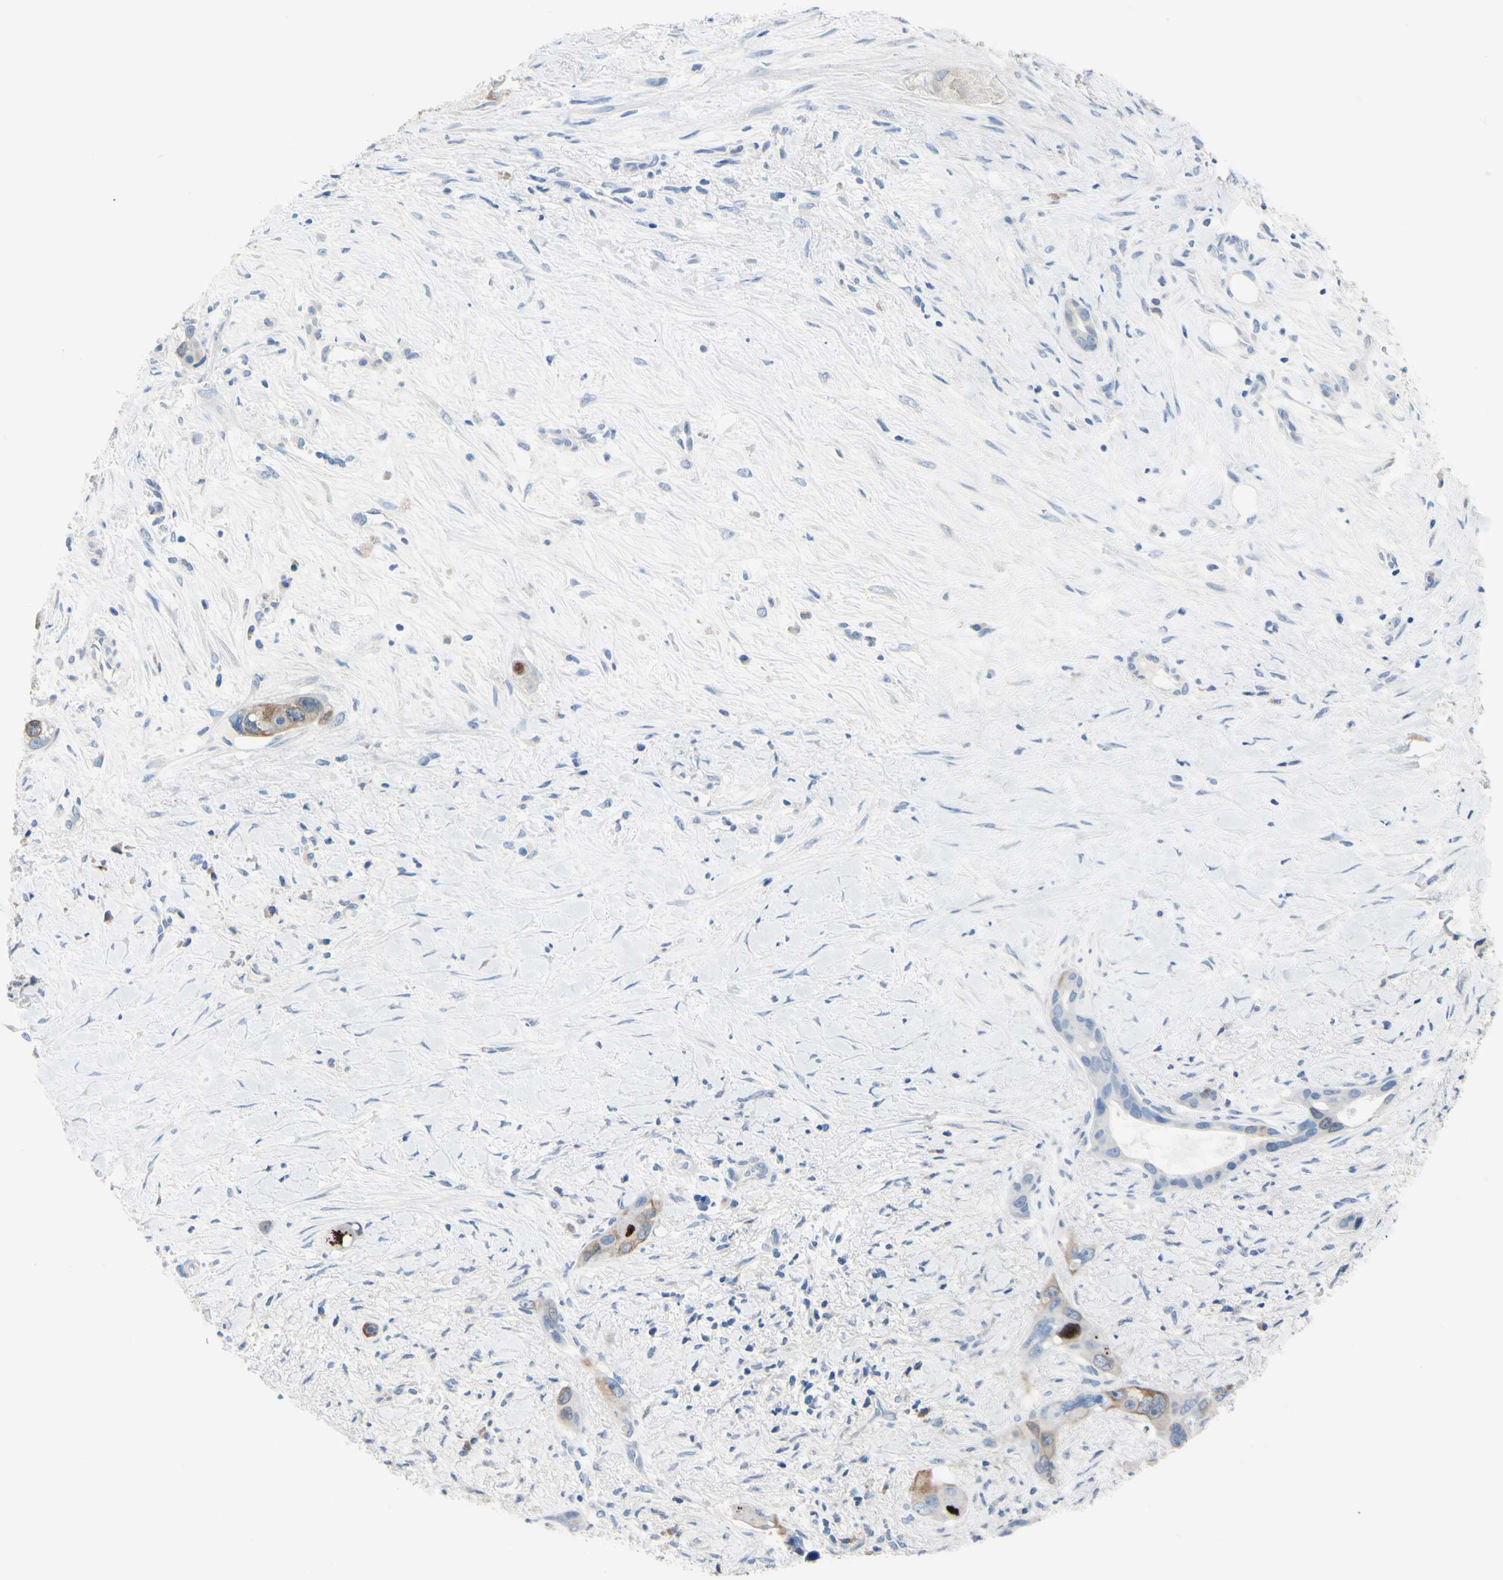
{"staining": {"intensity": "moderate", "quantity": "<25%", "location": "cytoplasmic/membranous"}, "tissue": "liver cancer", "cell_type": "Tumor cells", "image_type": "cancer", "snomed": [{"axis": "morphology", "description": "Cholangiocarcinoma"}, {"axis": "topography", "description": "Liver"}], "caption": "Liver cholangiocarcinoma stained with immunohistochemistry (IHC) exhibits moderate cytoplasmic/membranous expression in approximately <25% of tumor cells.", "gene": "CKAP2", "patient": {"sex": "female", "age": 65}}